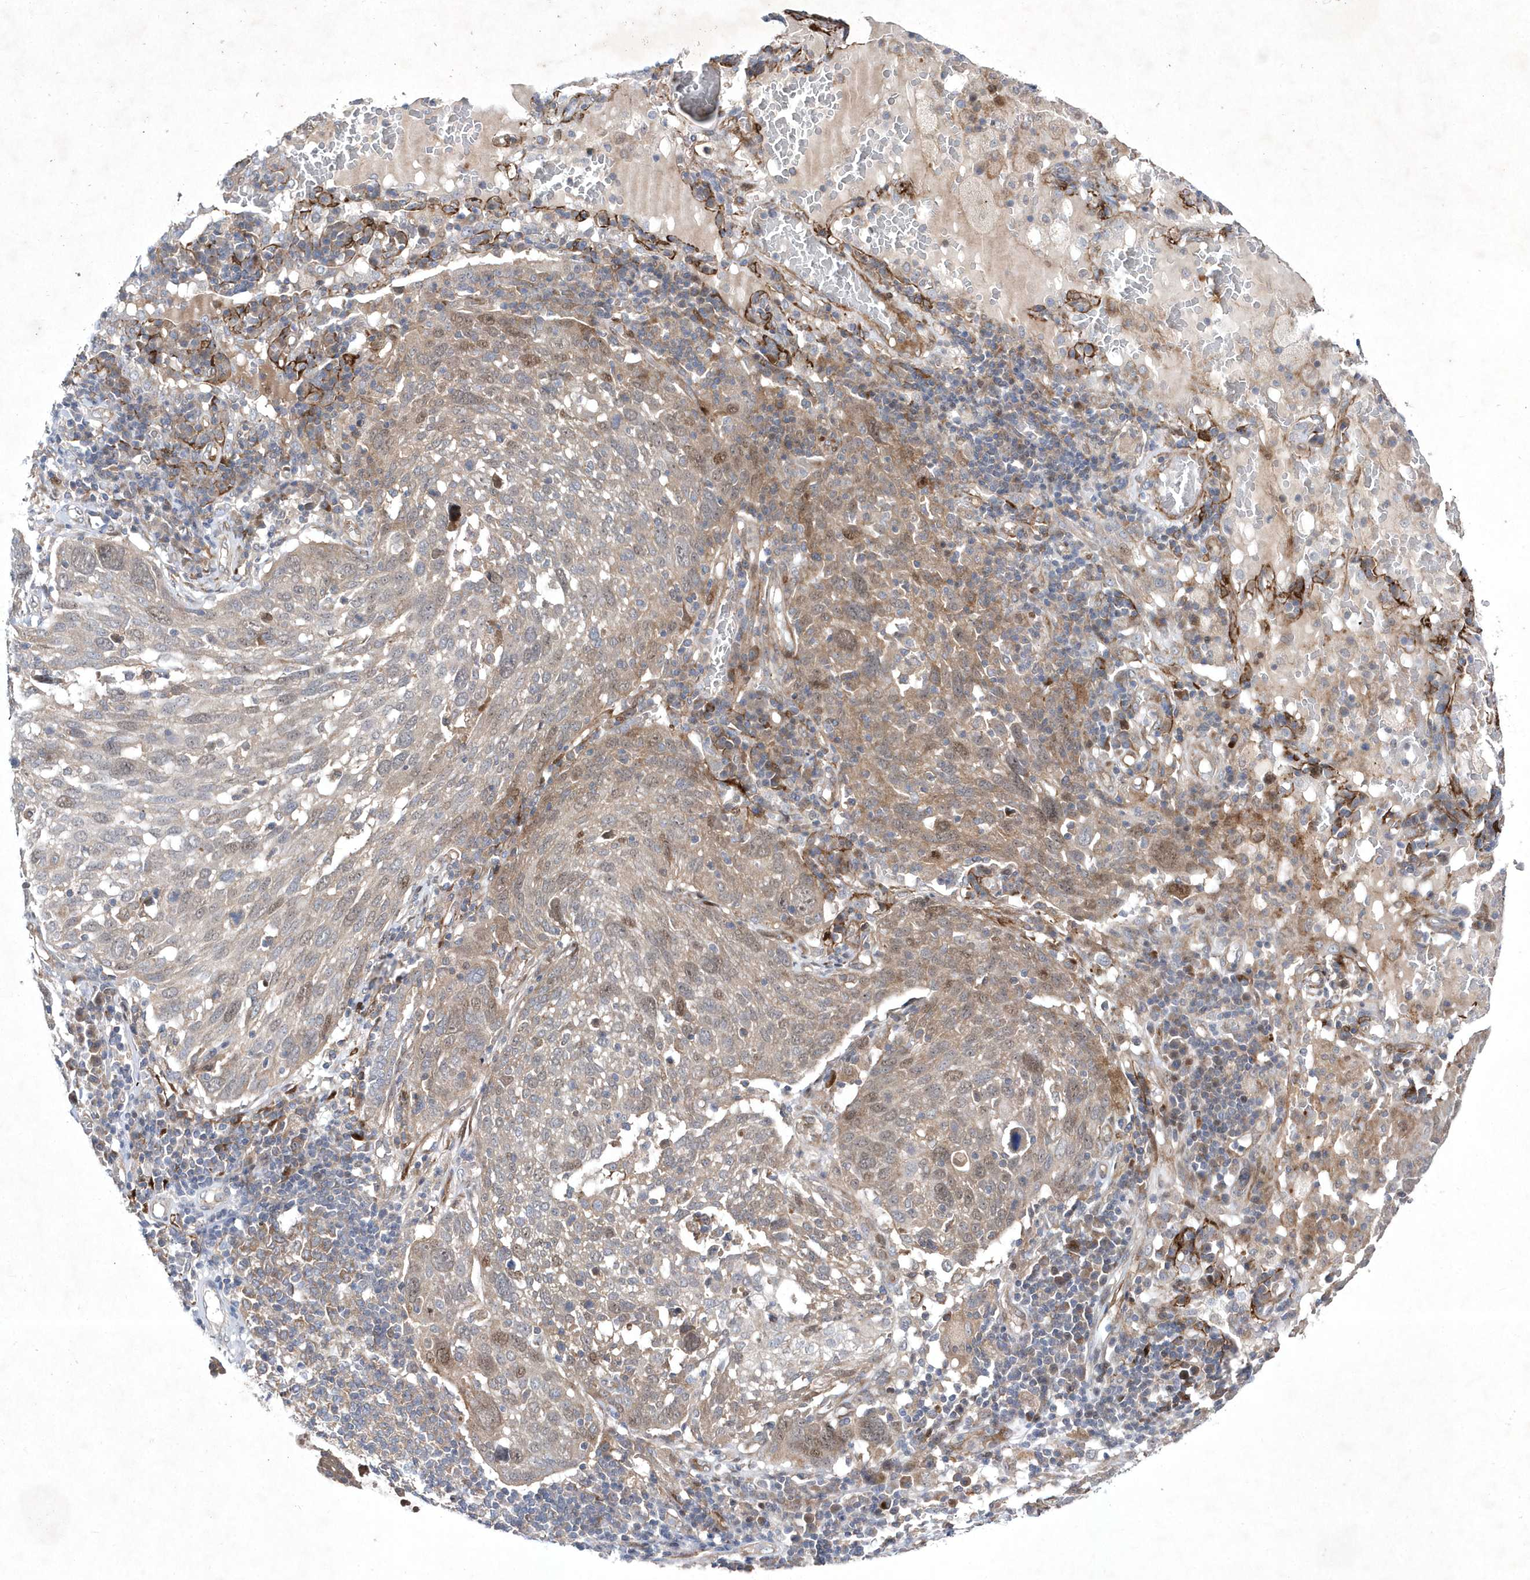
{"staining": {"intensity": "weak", "quantity": ">75%", "location": "cytoplasmic/membranous"}, "tissue": "lung cancer", "cell_type": "Tumor cells", "image_type": "cancer", "snomed": [{"axis": "morphology", "description": "Squamous cell carcinoma, NOS"}, {"axis": "topography", "description": "Lung"}], "caption": "An image of human squamous cell carcinoma (lung) stained for a protein exhibits weak cytoplasmic/membranous brown staining in tumor cells.", "gene": "DSPP", "patient": {"sex": "male", "age": 65}}